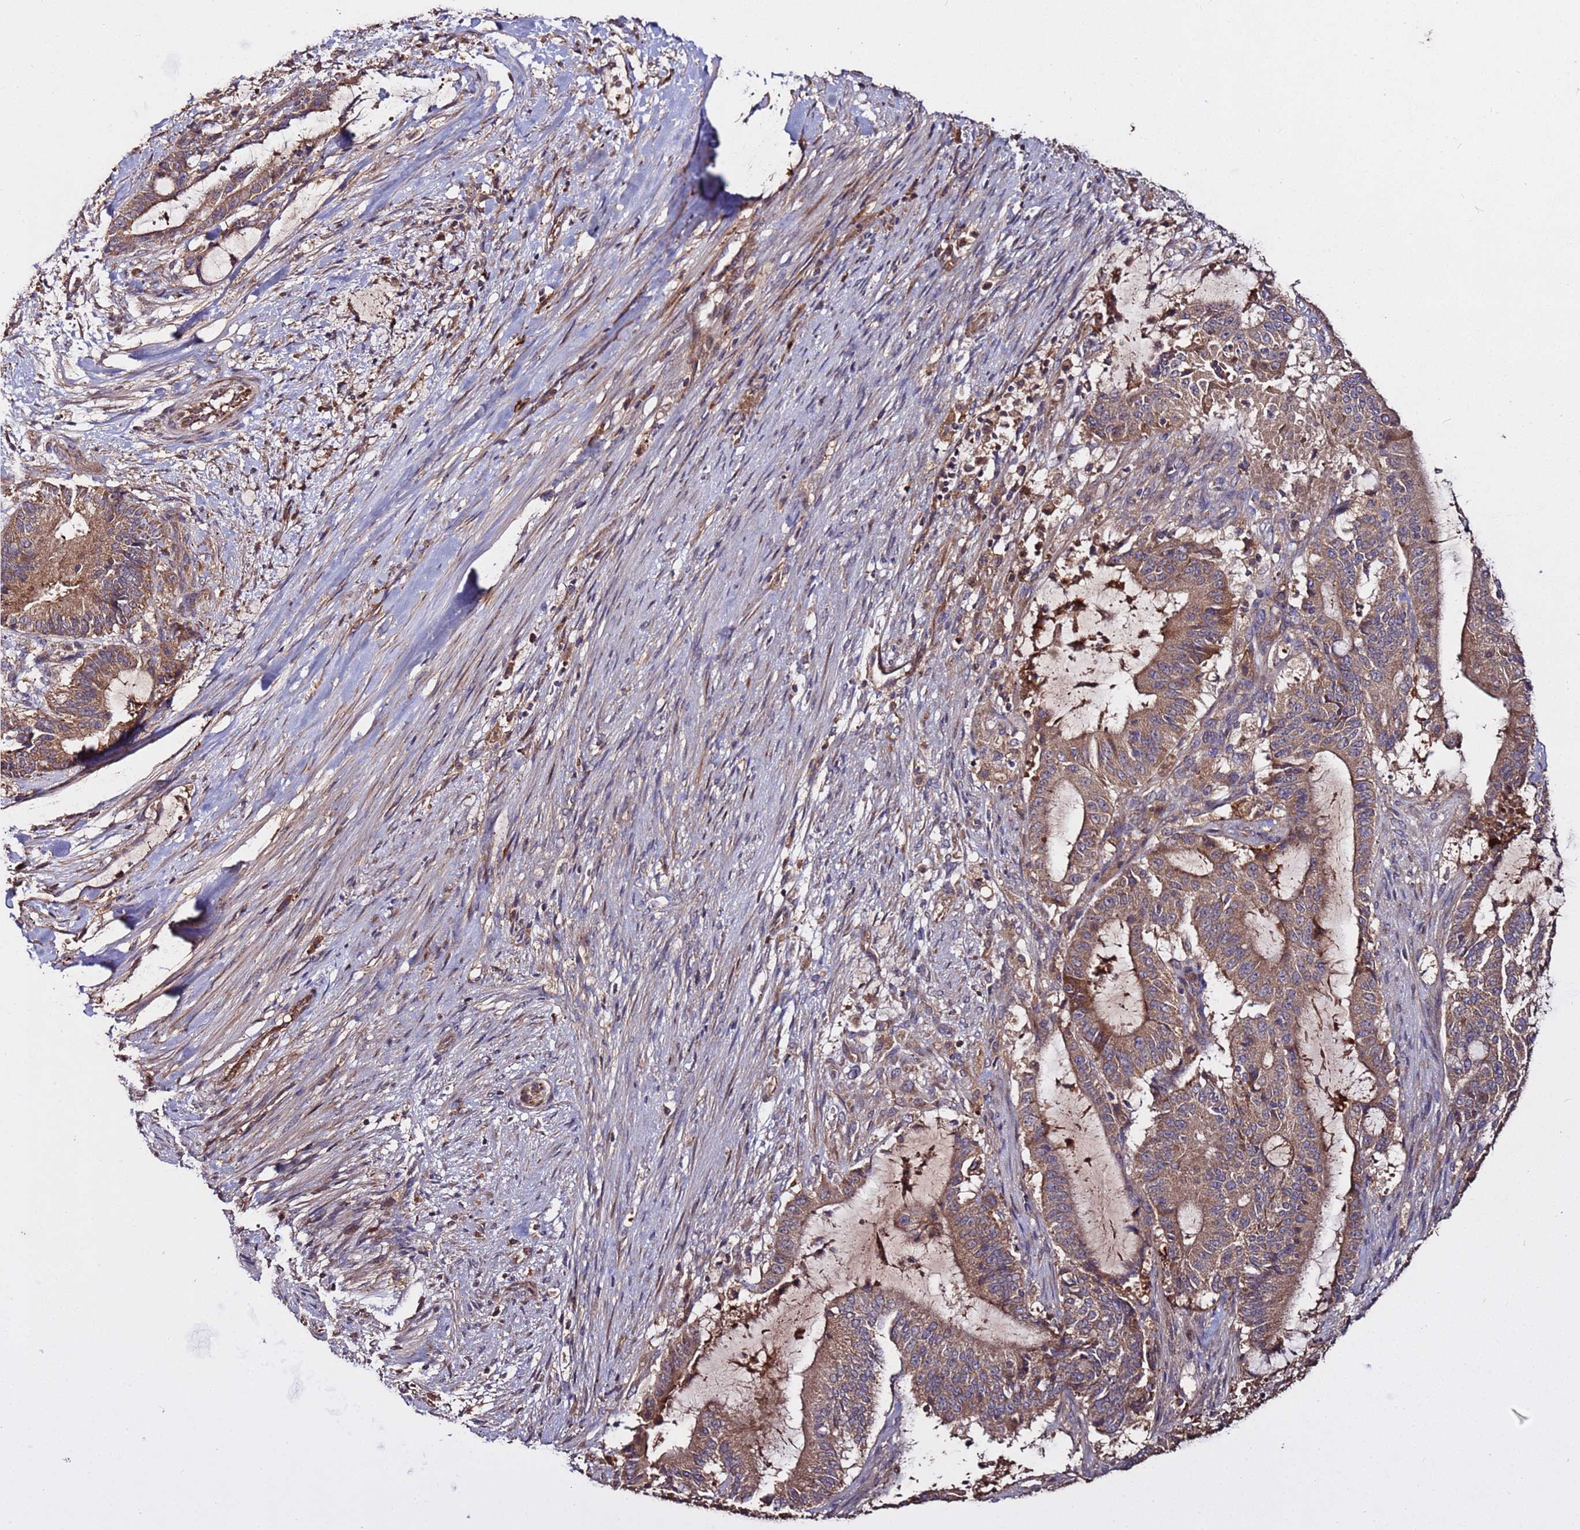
{"staining": {"intensity": "moderate", "quantity": ">75%", "location": "cytoplasmic/membranous"}, "tissue": "liver cancer", "cell_type": "Tumor cells", "image_type": "cancer", "snomed": [{"axis": "morphology", "description": "Normal tissue, NOS"}, {"axis": "morphology", "description": "Cholangiocarcinoma"}, {"axis": "topography", "description": "Liver"}, {"axis": "topography", "description": "Peripheral nerve tissue"}], "caption": "Protein analysis of liver cancer tissue demonstrates moderate cytoplasmic/membranous positivity in approximately >75% of tumor cells.", "gene": "RPS15A", "patient": {"sex": "female", "age": 73}}